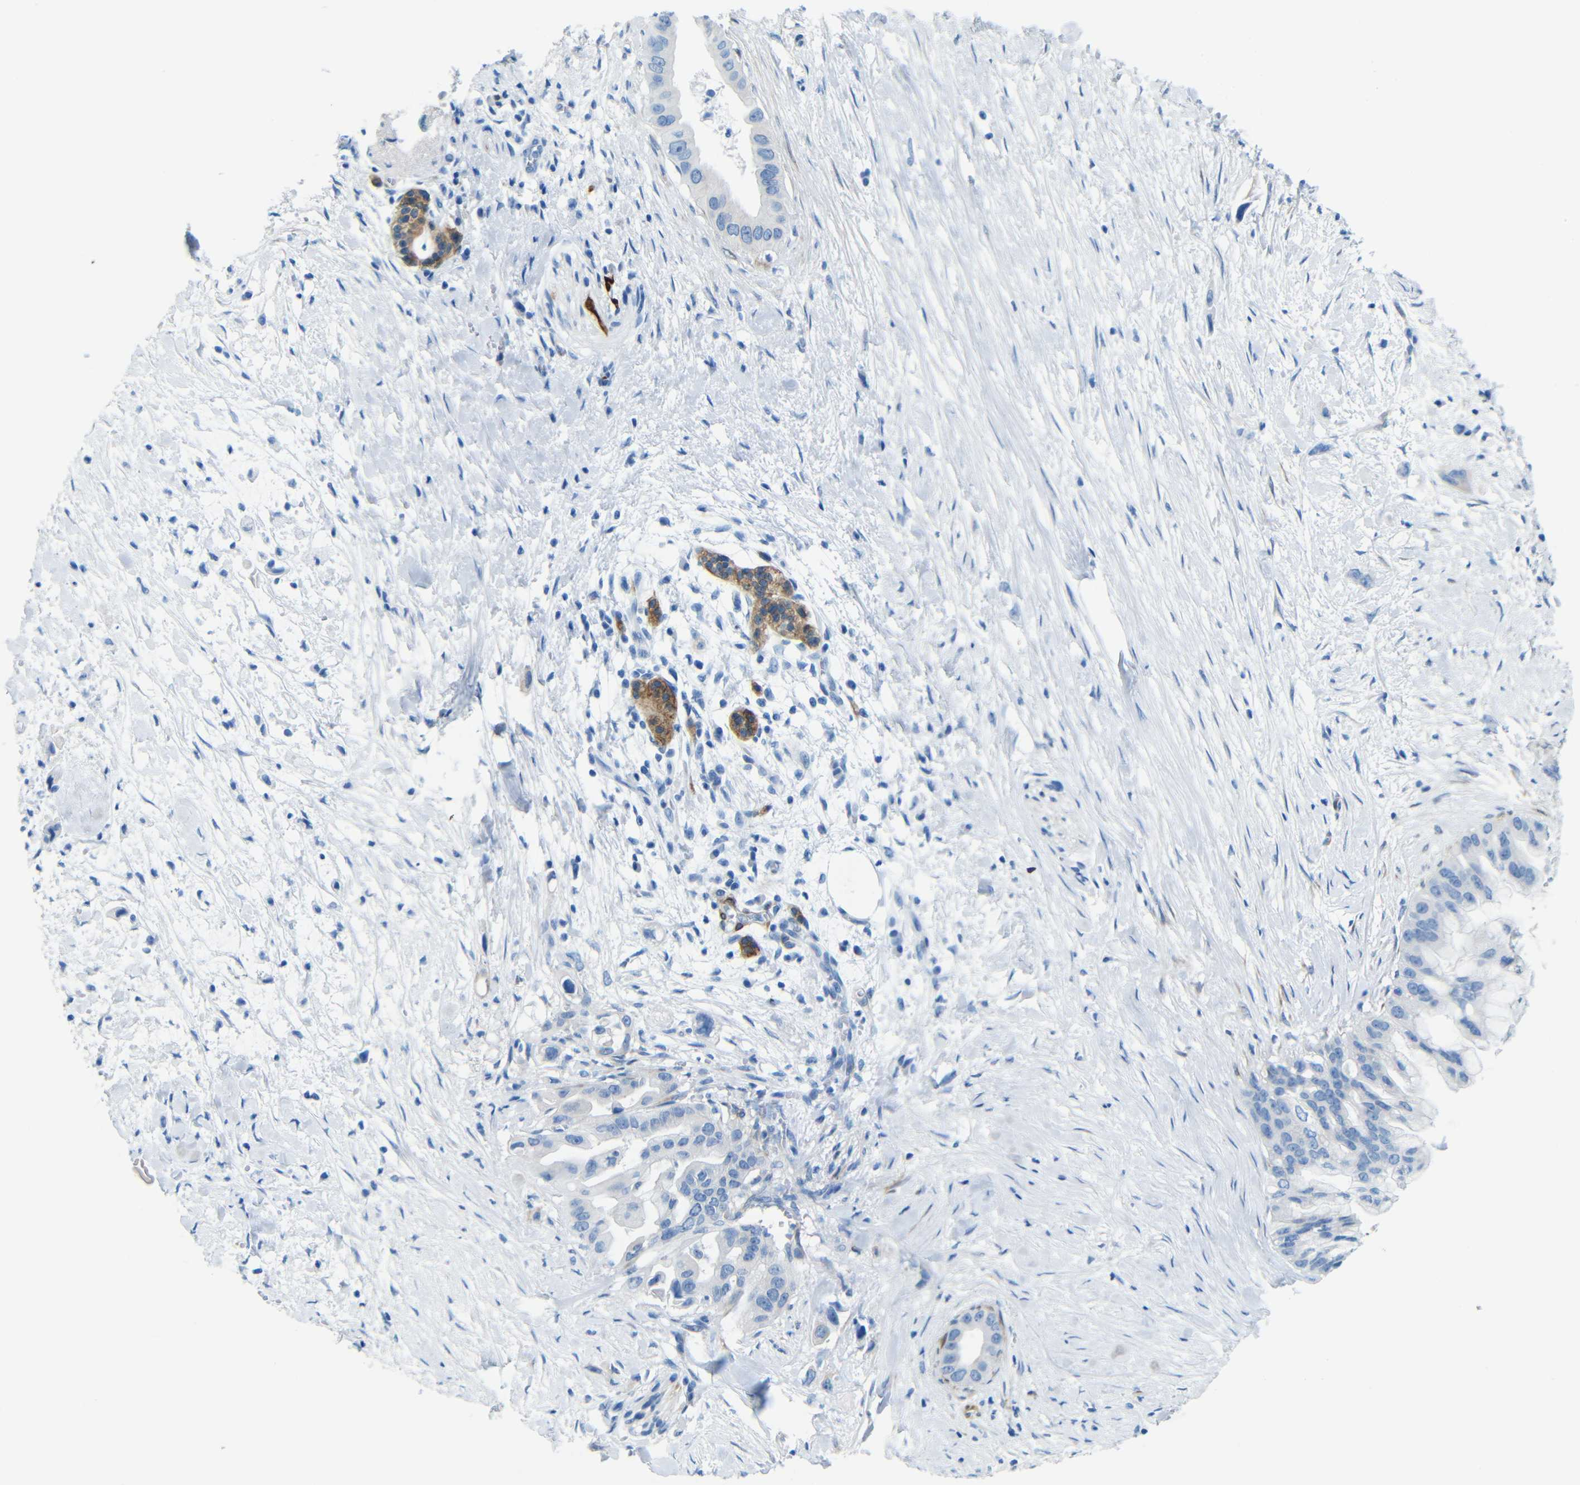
{"staining": {"intensity": "negative", "quantity": "none", "location": "none"}, "tissue": "pancreatic cancer", "cell_type": "Tumor cells", "image_type": "cancer", "snomed": [{"axis": "morphology", "description": "Adenocarcinoma, NOS"}, {"axis": "topography", "description": "Pancreas"}], "caption": "IHC photomicrograph of neoplastic tissue: human pancreatic cancer (adenocarcinoma) stained with DAB exhibits no significant protein positivity in tumor cells. (Stains: DAB immunohistochemistry with hematoxylin counter stain, Microscopy: brightfield microscopy at high magnification).", "gene": "MAP2", "patient": {"sex": "male", "age": 55}}